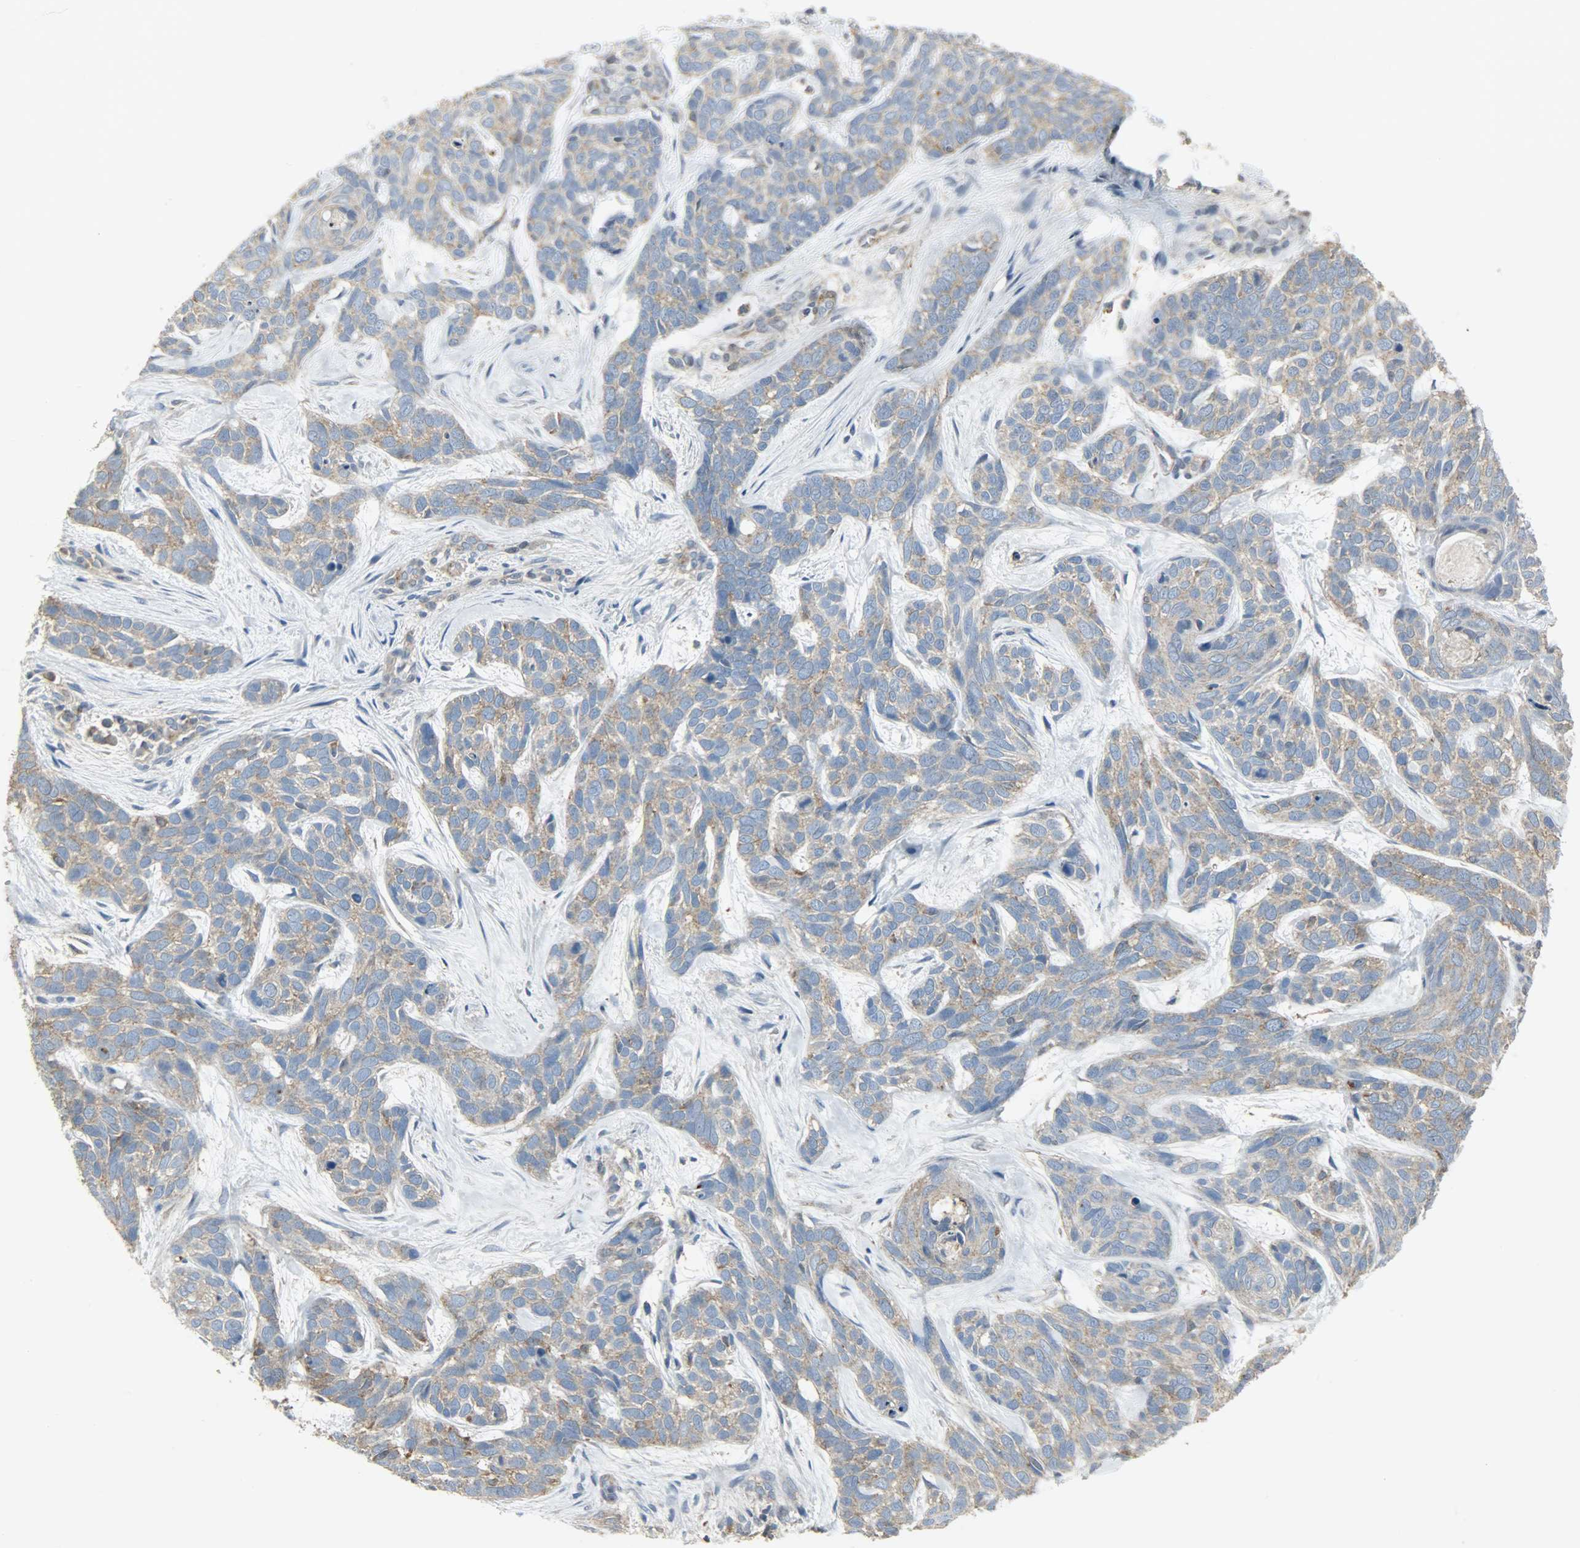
{"staining": {"intensity": "weak", "quantity": ">75%", "location": "cytoplasmic/membranous"}, "tissue": "skin cancer", "cell_type": "Tumor cells", "image_type": "cancer", "snomed": [{"axis": "morphology", "description": "Basal cell carcinoma"}, {"axis": "topography", "description": "Skin"}], "caption": "Human skin cancer (basal cell carcinoma) stained for a protein (brown) reveals weak cytoplasmic/membranous positive positivity in approximately >75% of tumor cells.", "gene": "DNAJA4", "patient": {"sex": "male", "age": 87}}